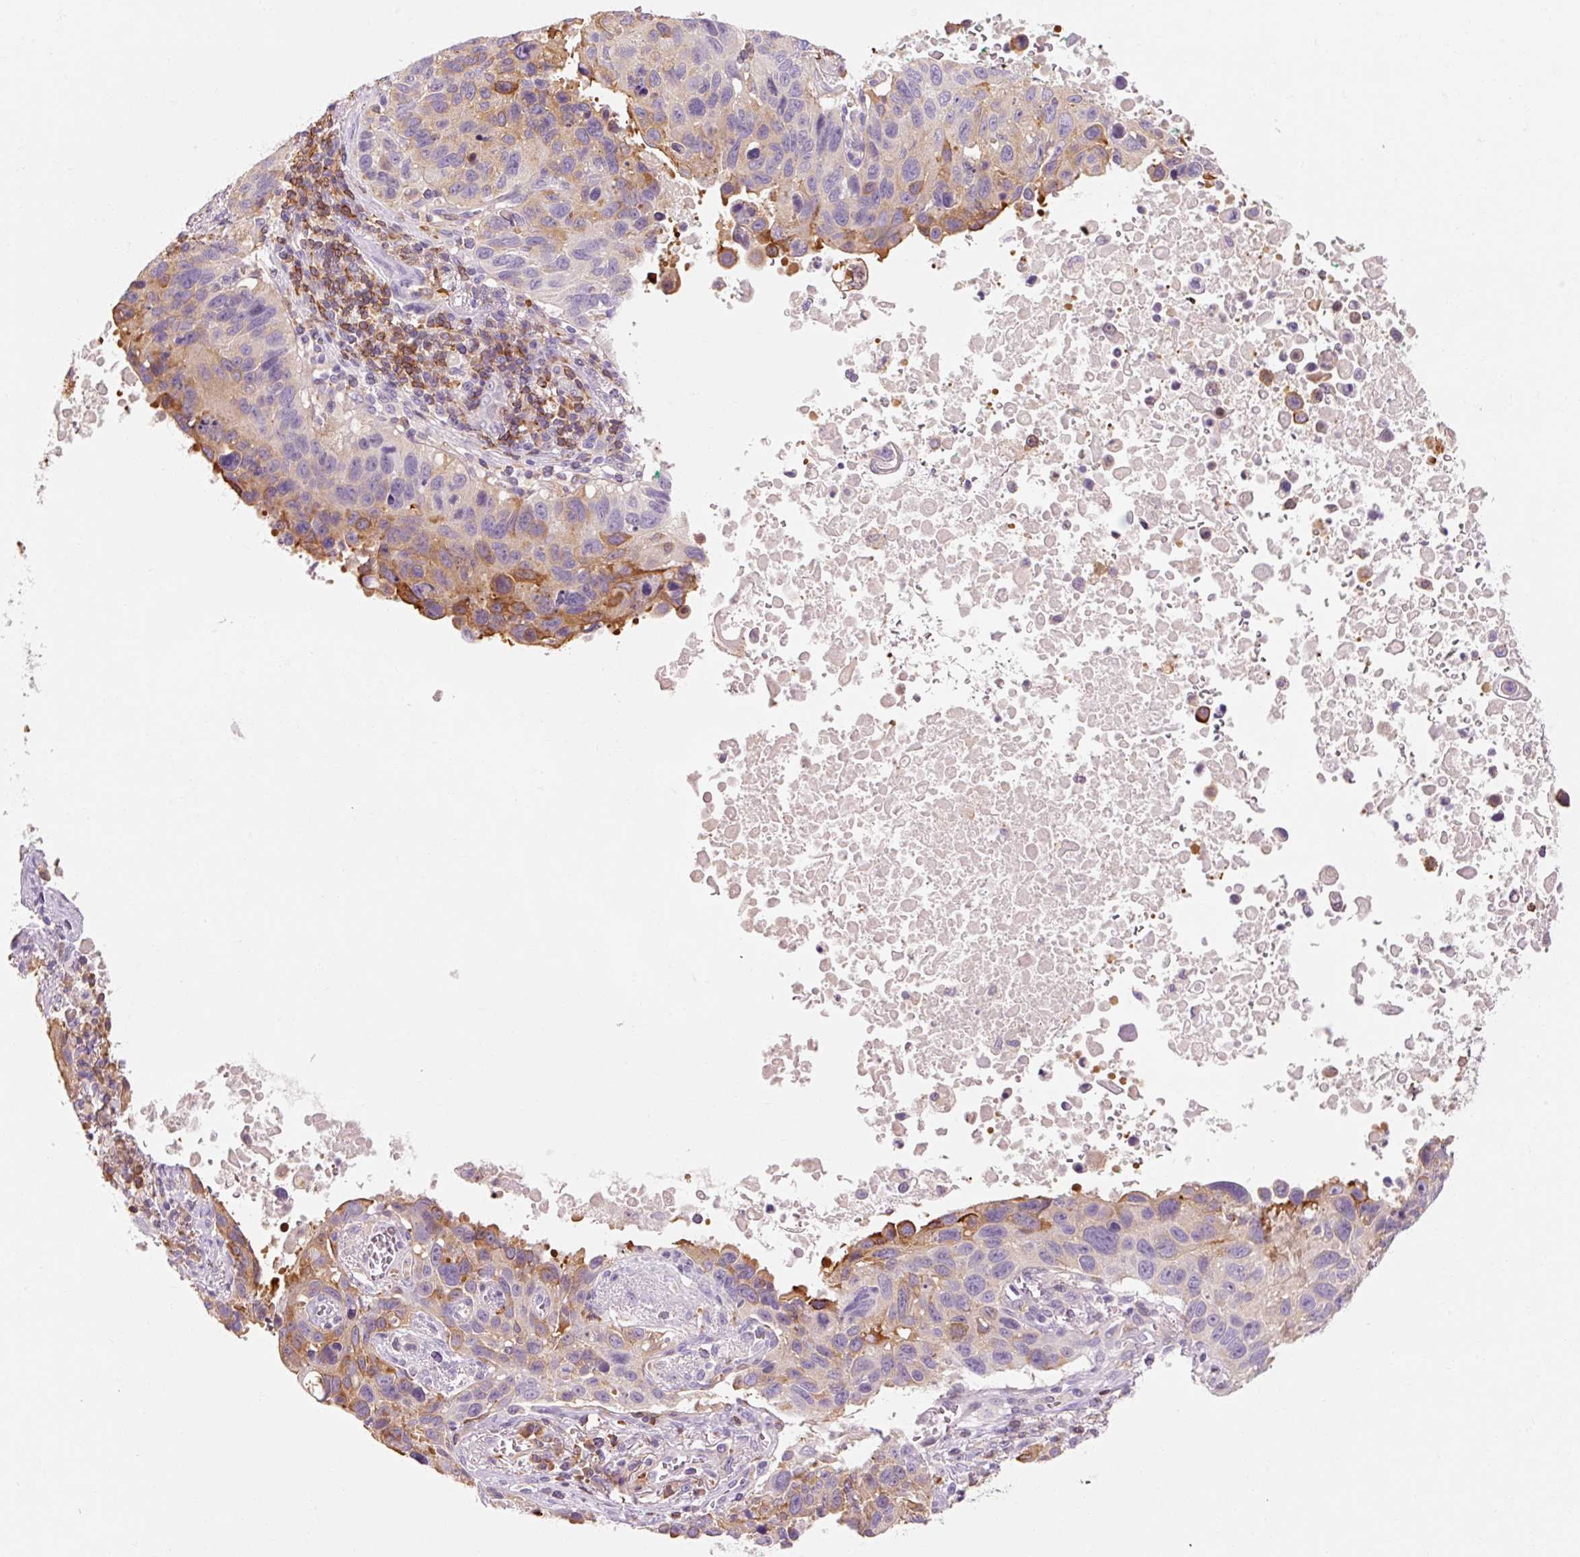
{"staining": {"intensity": "moderate", "quantity": "<25%", "location": "cytoplasmic/membranous"}, "tissue": "lung cancer", "cell_type": "Tumor cells", "image_type": "cancer", "snomed": [{"axis": "morphology", "description": "Squamous cell carcinoma, NOS"}, {"axis": "topography", "description": "Lung"}], "caption": "Squamous cell carcinoma (lung) was stained to show a protein in brown. There is low levels of moderate cytoplasmic/membranous staining in approximately <25% of tumor cells.", "gene": "OR8K1", "patient": {"sex": "male", "age": 66}}